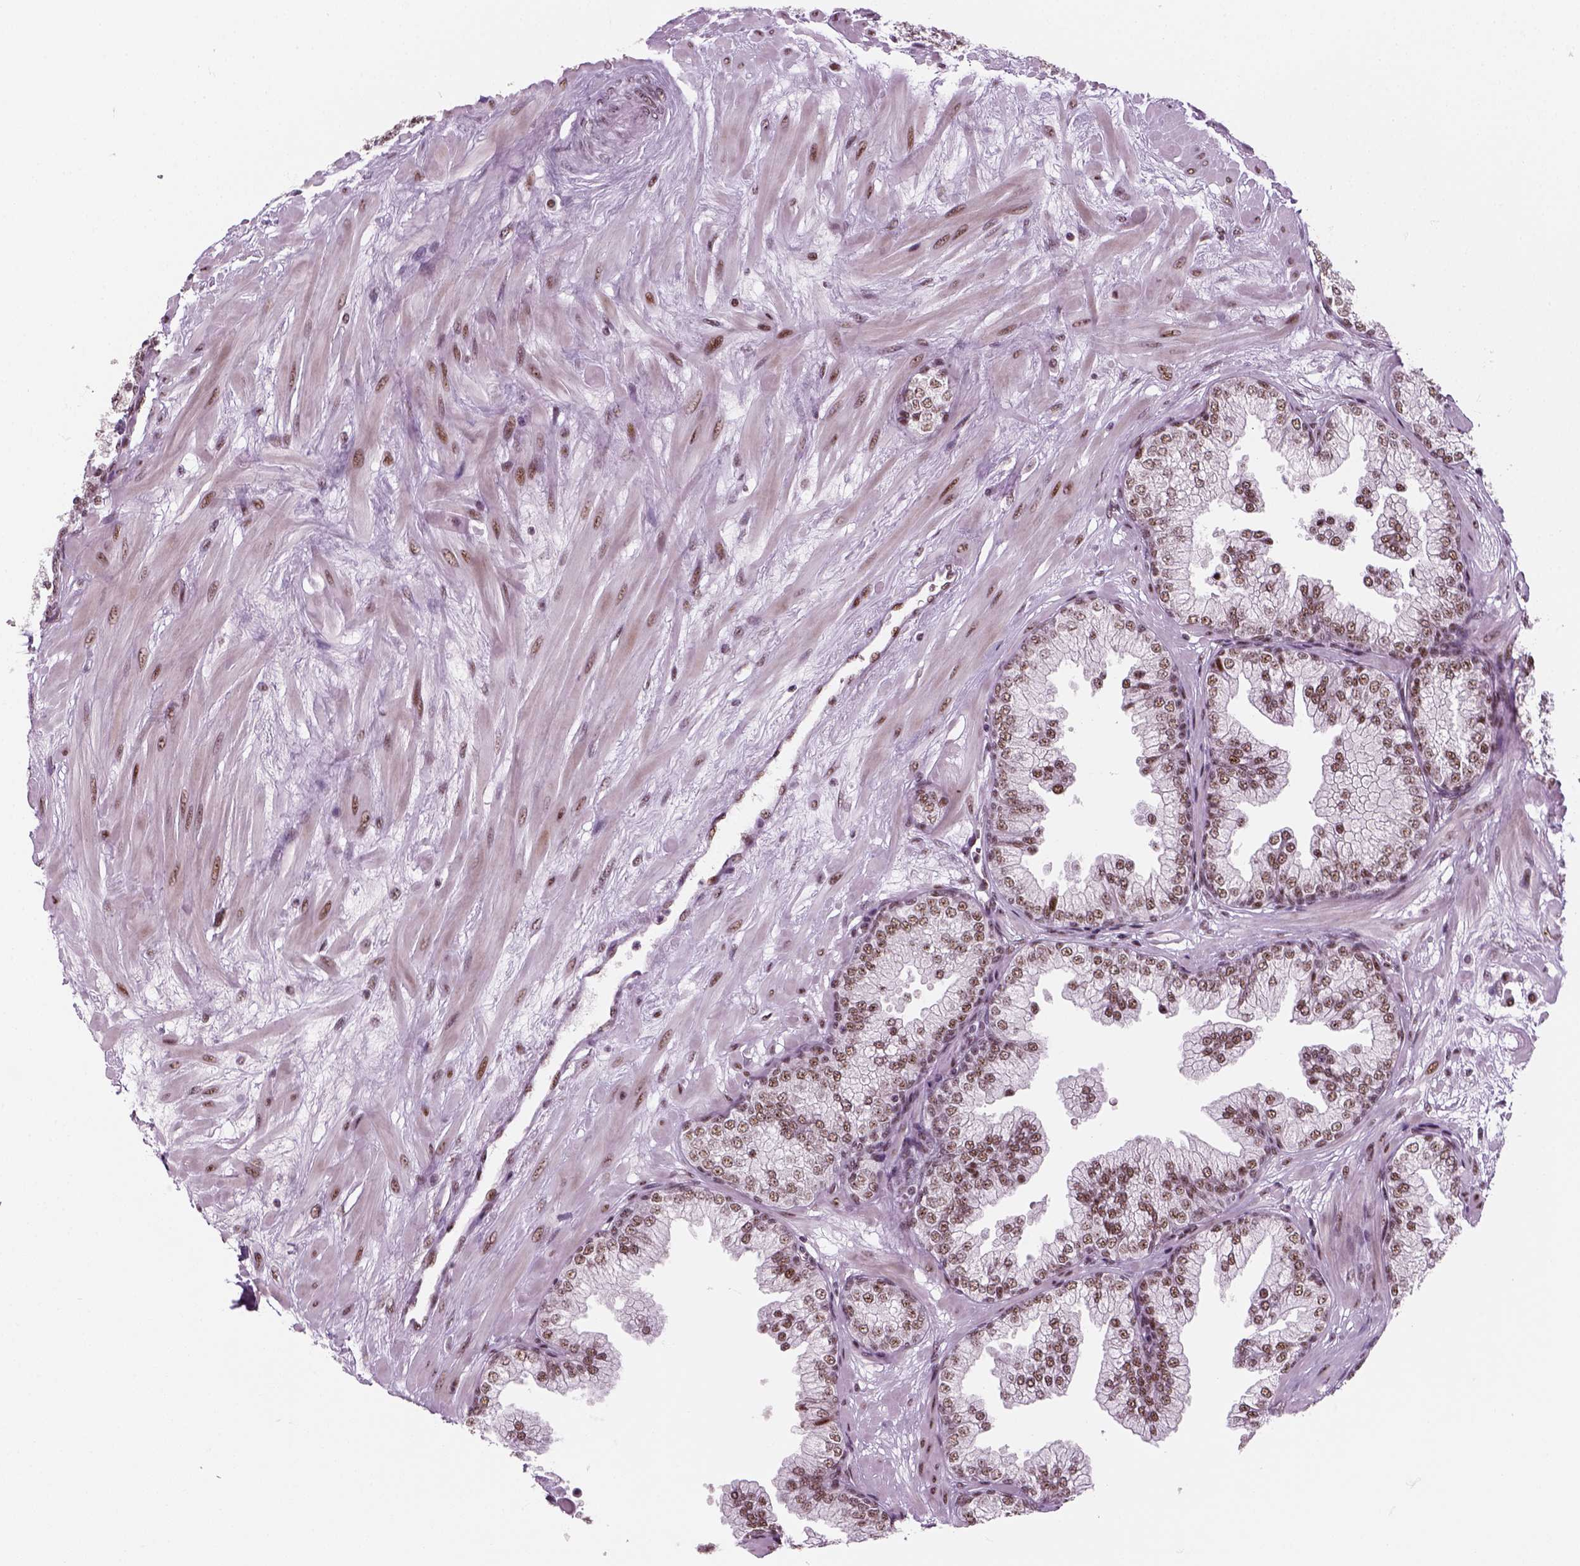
{"staining": {"intensity": "moderate", "quantity": ">75%", "location": "nuclear"}, "tissue": "prostate", "cell_type": "Glandular cells", "image_type": "normal", "snomed": [{"axis": "morphology", "description": "Normal tissue, NOS"}, {"axis": "topography", "description": "Prostate"}, {"axis": "topography", "description": "Peripheral nerve tissue"}], "caption": "This photomicrograph displays immunohistochemistry staining of unremarkable human prostate, with medium moderate nuclear expression in approximately >75% of glandular cells.", "gene": "GTF2F1", "patient": {"sex": "male", "age": 61}}